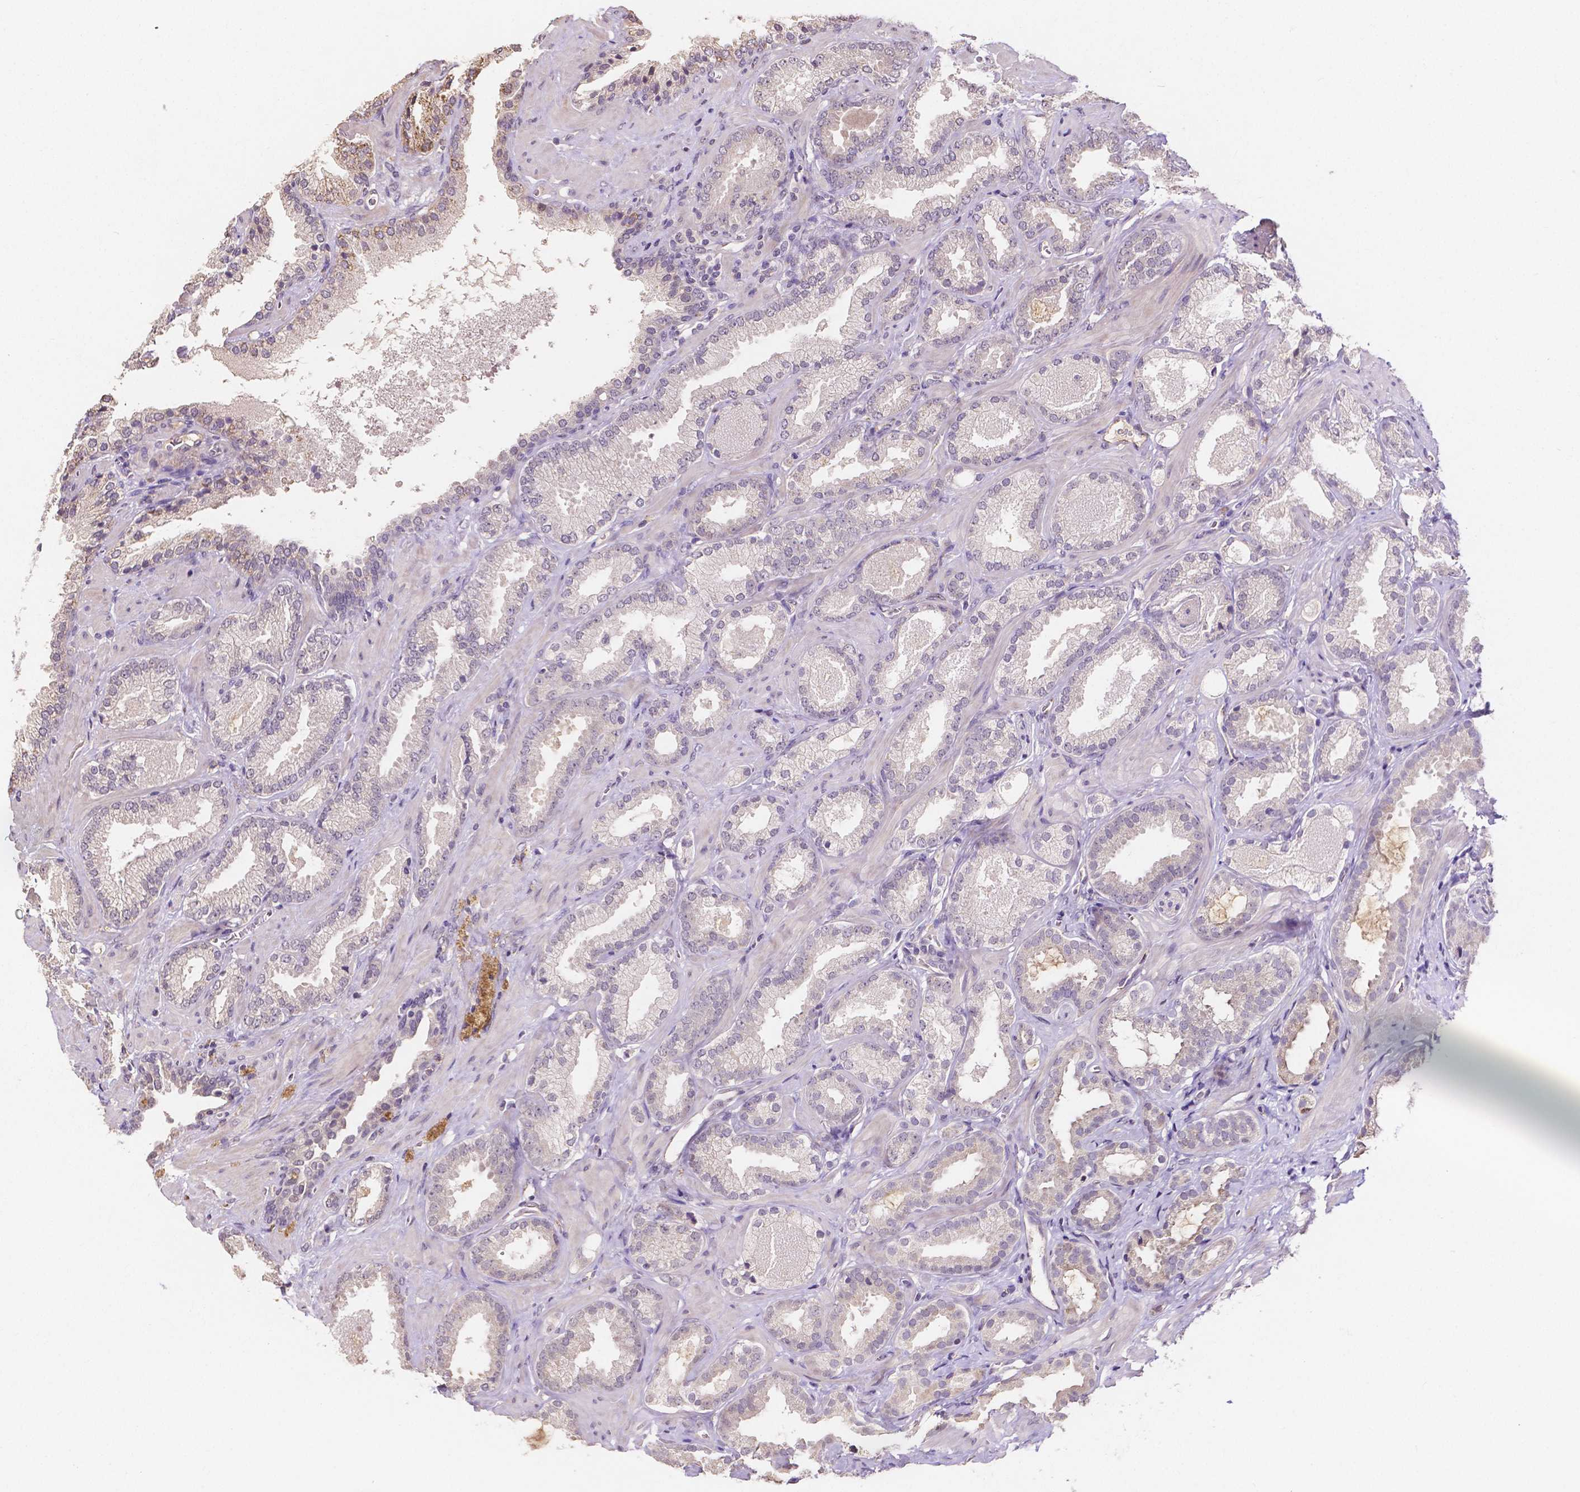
{"staining": {"intensity": "negative", "quantity": "none", "location": "none"}, "tissue": "prostate cancer", "cell_type": "Tumor cells", "image_type": "cancer", "snomed": [{"axis": "morphology", "description": "Adenocarcinoma, Low grade"}, {"axis": "topography", "description": "Prostate"}], "caption": "DAB (3,3'-diaminobenzidine) immunohistochemical staining of prostate cancer (low-grade adenocarcinoma) exhibits no significant expression in tumor cells.", "gene": "ELAVL2", "patient": {"sex": "male", "age": 62}}